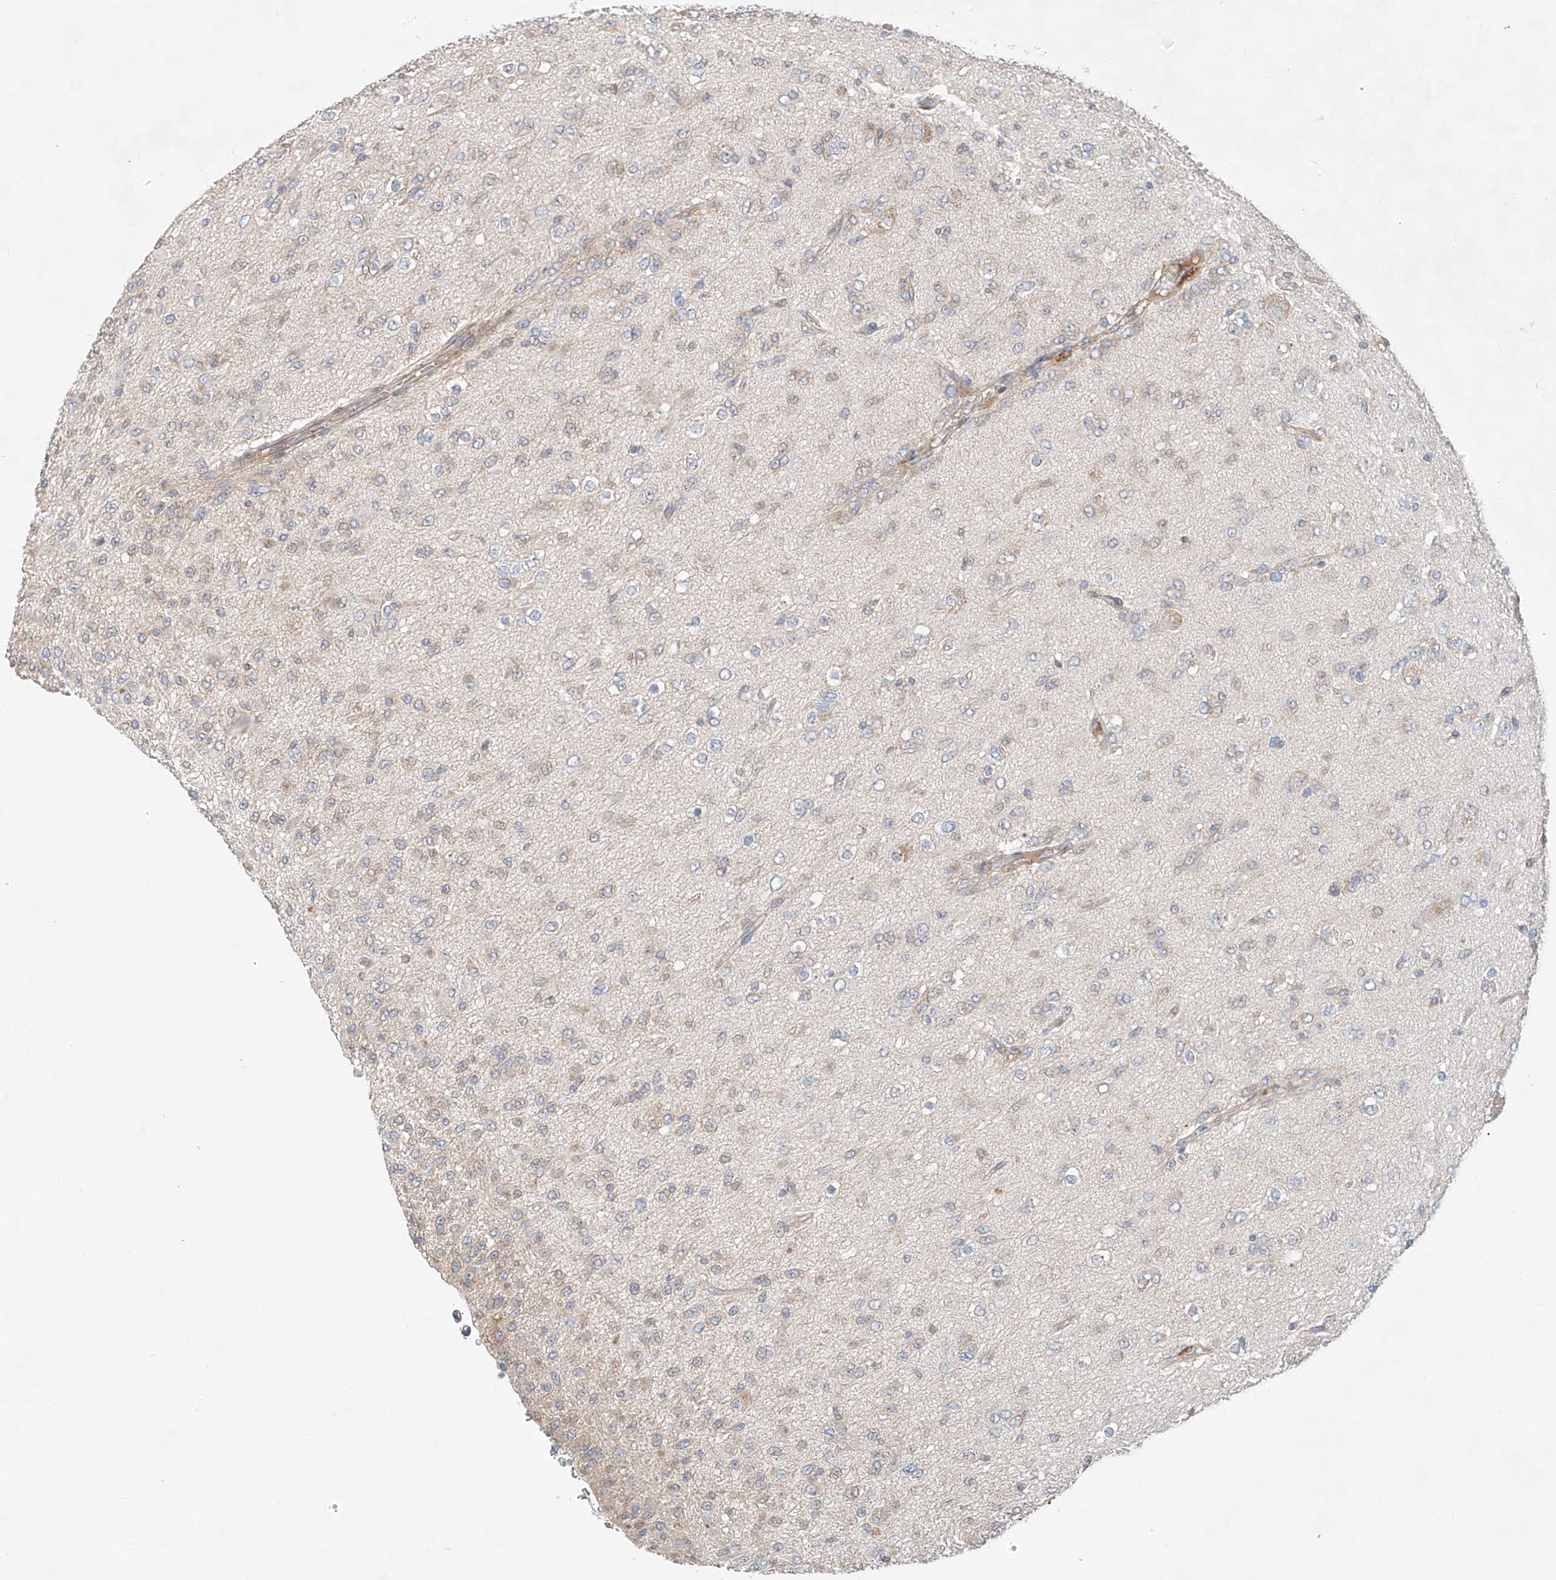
{"staining": {"intensity": "negative", "quantity": "none", "location": "none"}, "tissue": "glioma", "cell_type": "Tumor cells", "image_type": "cancer", "snomed": [{"axis": "morphology", "description": "Glioma, malignant, Low grade"}, {"axis": "topography", "description": "Brain"}], "caption": "DAB (3,3'-diaminobenzidine) immunohistochemical staining of human malignant glioma (low-grade) displays no significant expression in tumor cells. Brightfield microscopy of immunohistochemistry (IHC) stained with DAB (3,3'-diaminobenzidine) (brown) and hematoxylin (blue), captured at high magnification.", "gene": "RUSC1", "patient": {"sex": "male", "age": 65}}